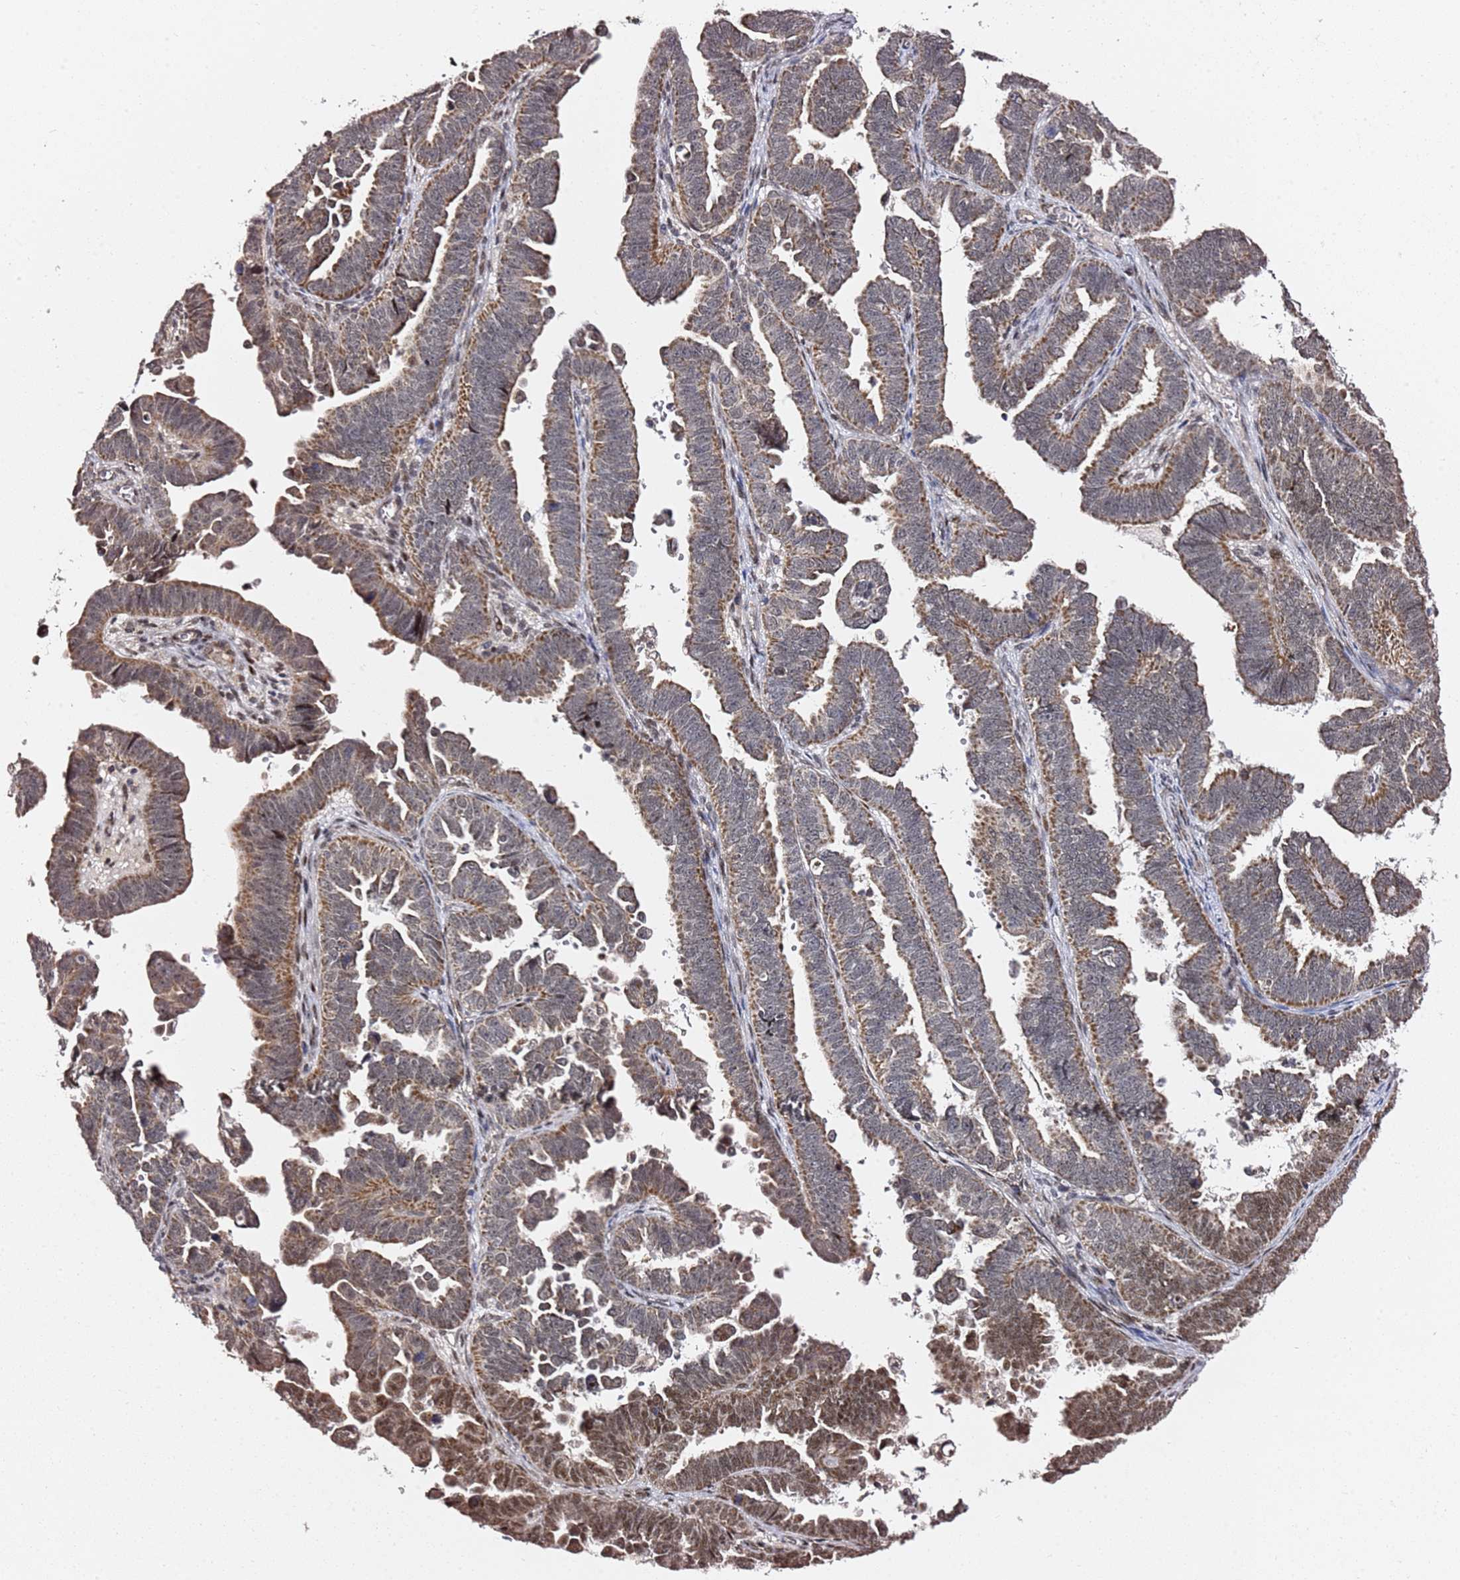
{"staining": {"intensity": "moderate", "quantity": ">75%", "location": "cytoplasmic/membranous"}, "tissue": "endometrial cancer", "cell_type": "Tumor cells", "image_type": "cancer", "snomed": [{"axis": "morphology", "description": "Adenocarcinoma, NOS"}, {"axis": "topography", "description": "Endometrium"}], "caption": "IHC image of human endometrial cancer stained for a protein (brown), which reveals medium levels of moderate cytoplasmic/membranous staining in approximately >75% of tumor cells.", "gene": "TP53AIP1", "patient": {"sex": "female", "age": 75}}